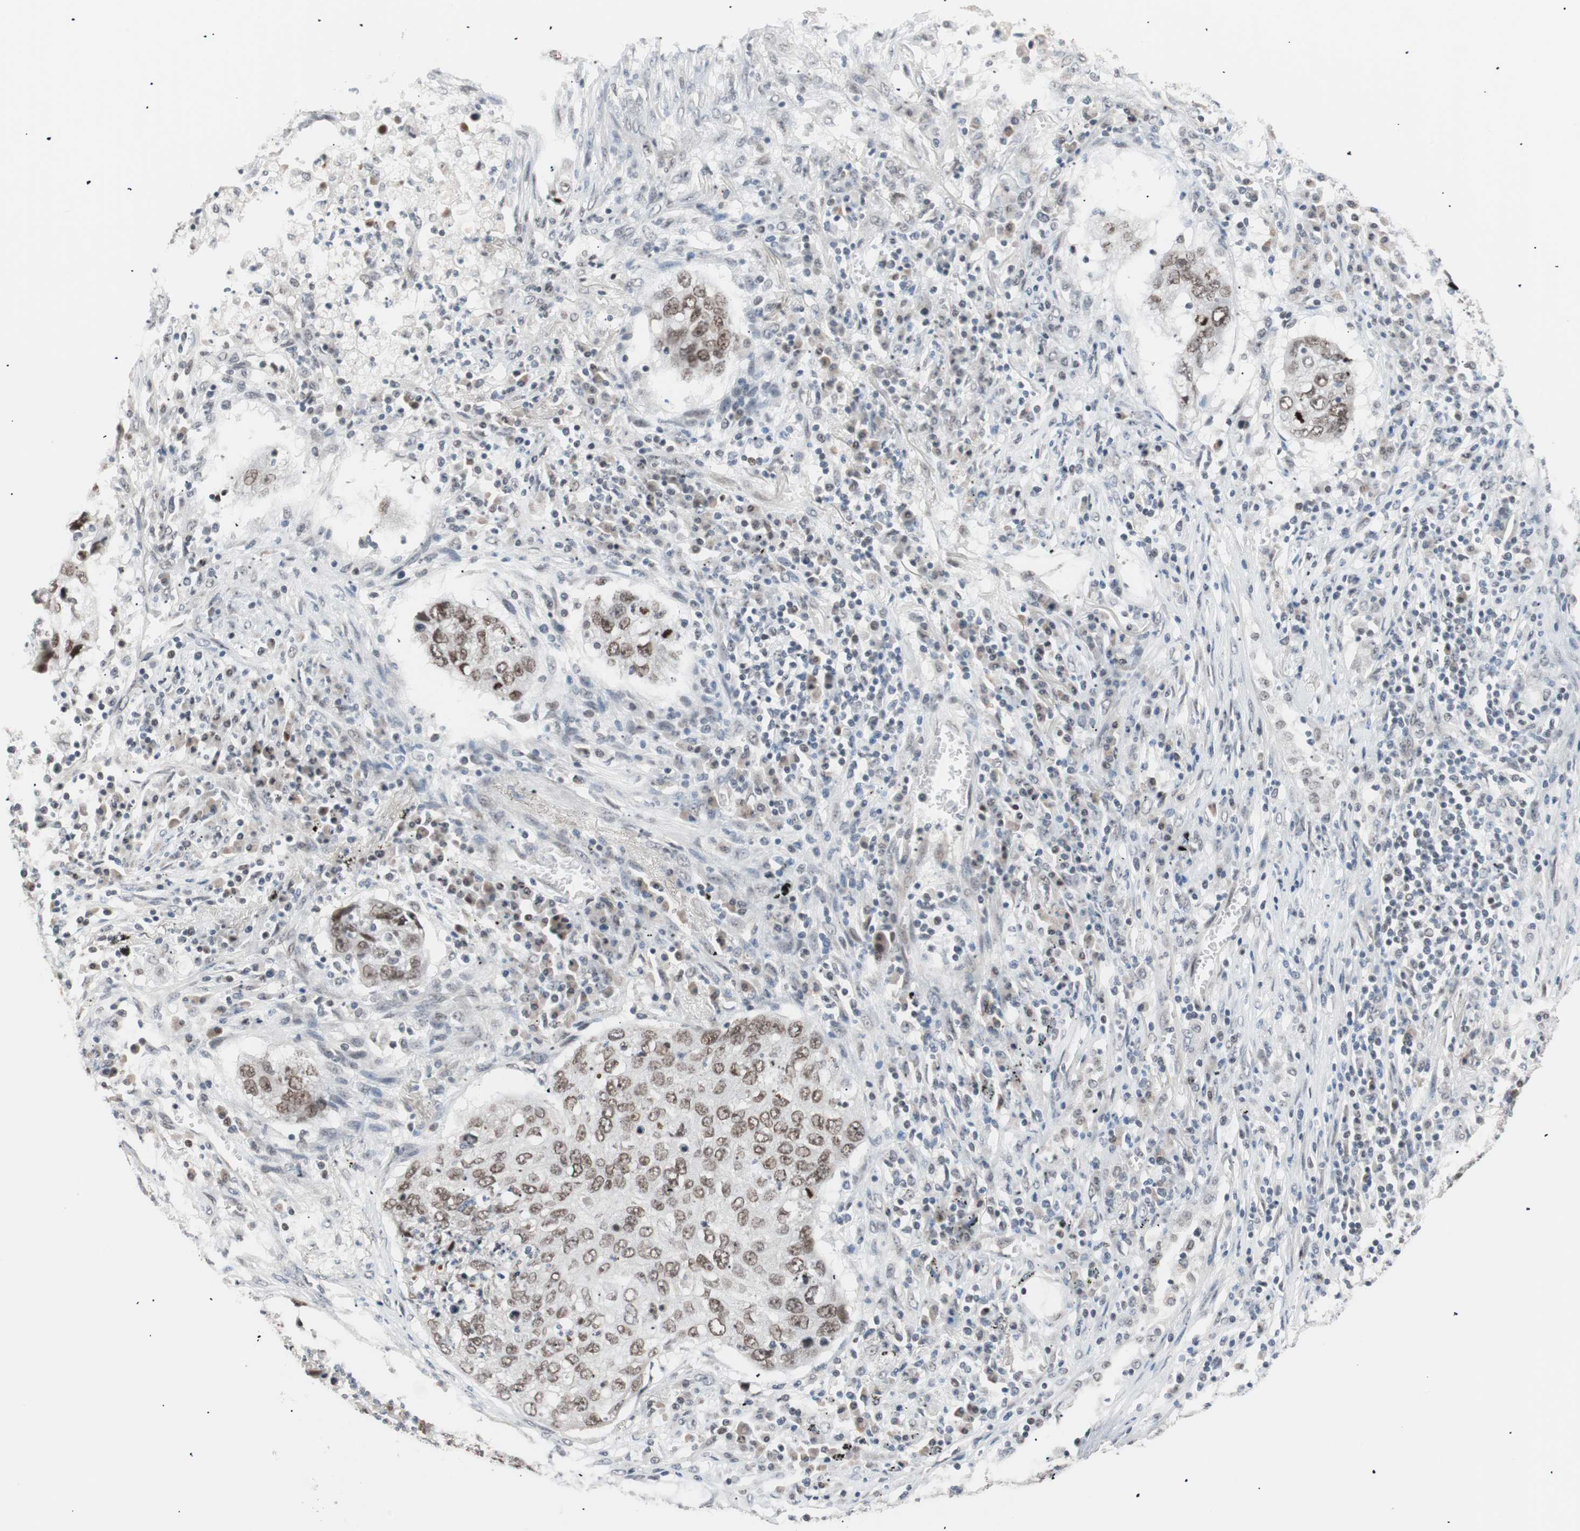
{"staining": {"intensity": "moderate", "quantity": ">75%", "location": "nuclear"}, "tissue": "lung cancer", "cell_type": "Tumor cells", "image_type": "cancer", "snomed": [{"axis": "morphology", "description": "Squamous cell carcinoma, NOS"}, {"axis": "topography", "description": "Lung"}], "caption": "Human lung squamous cell carcinoma stained for a protein (brown) shows moderate nuclear positive expression in about >75% of tumor cells.", "gene": "LIG3", "patient": {"sex": "female", "age": 63}}